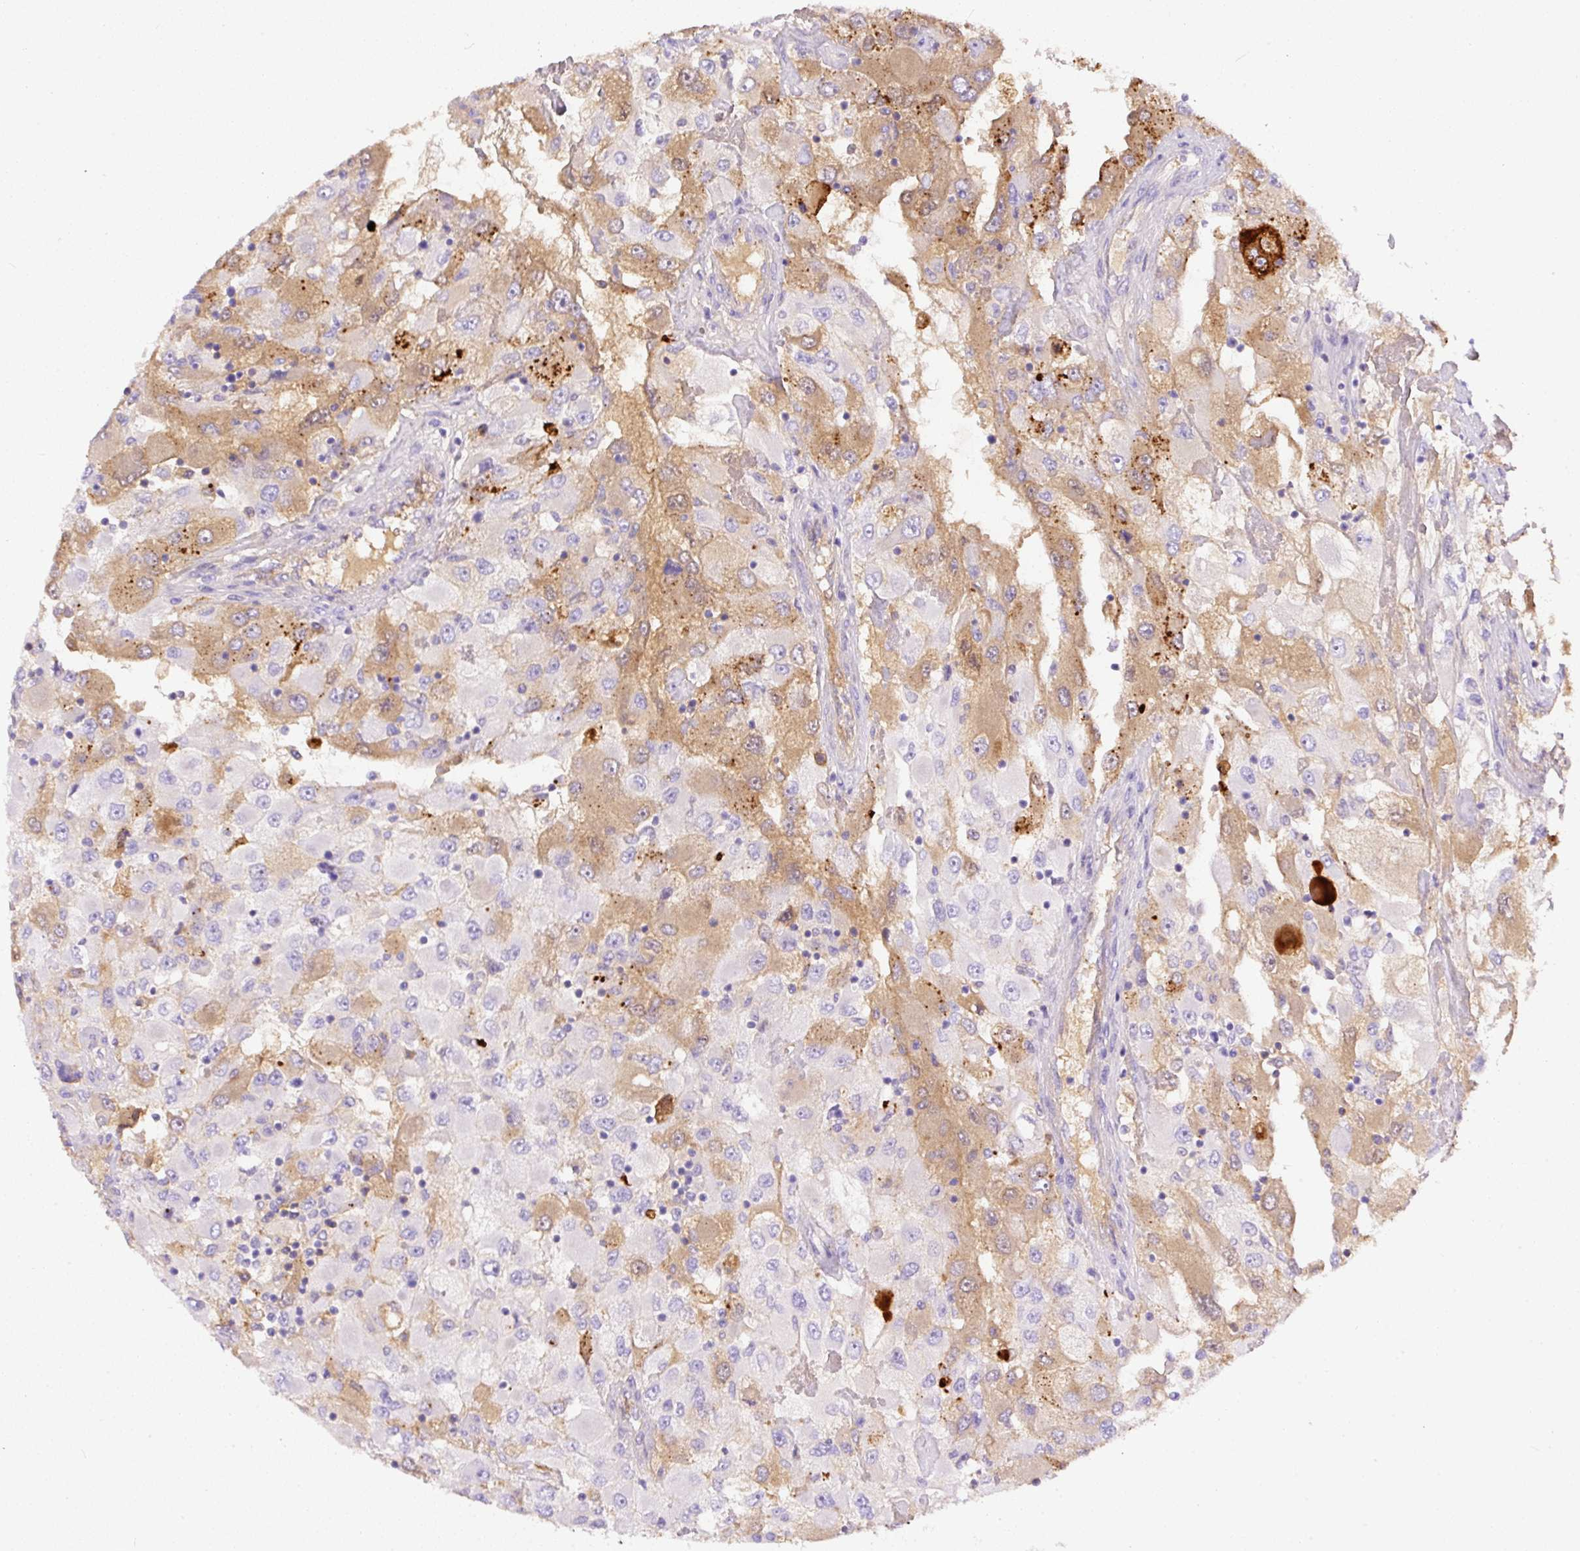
{"staining": {"intensity": "weak", "quantity": "<25%", "location": "cytoplasmic/membranous"}, "tissue": "renal cancer", "cell_type": "Tumor cells", "image_type": "cancer", "snomed": [{"axis": "morphology", "description": "Adenocarcinoma, NOS"}, {"axis": "topography", "description": "Kidney"}], "caption": "Immunohistochemistry of adenocarcinoma (renal) demonstrates no staining in tumor cells.", "gene": "APCS", "patient": {"sex": "female", "age": 52}}